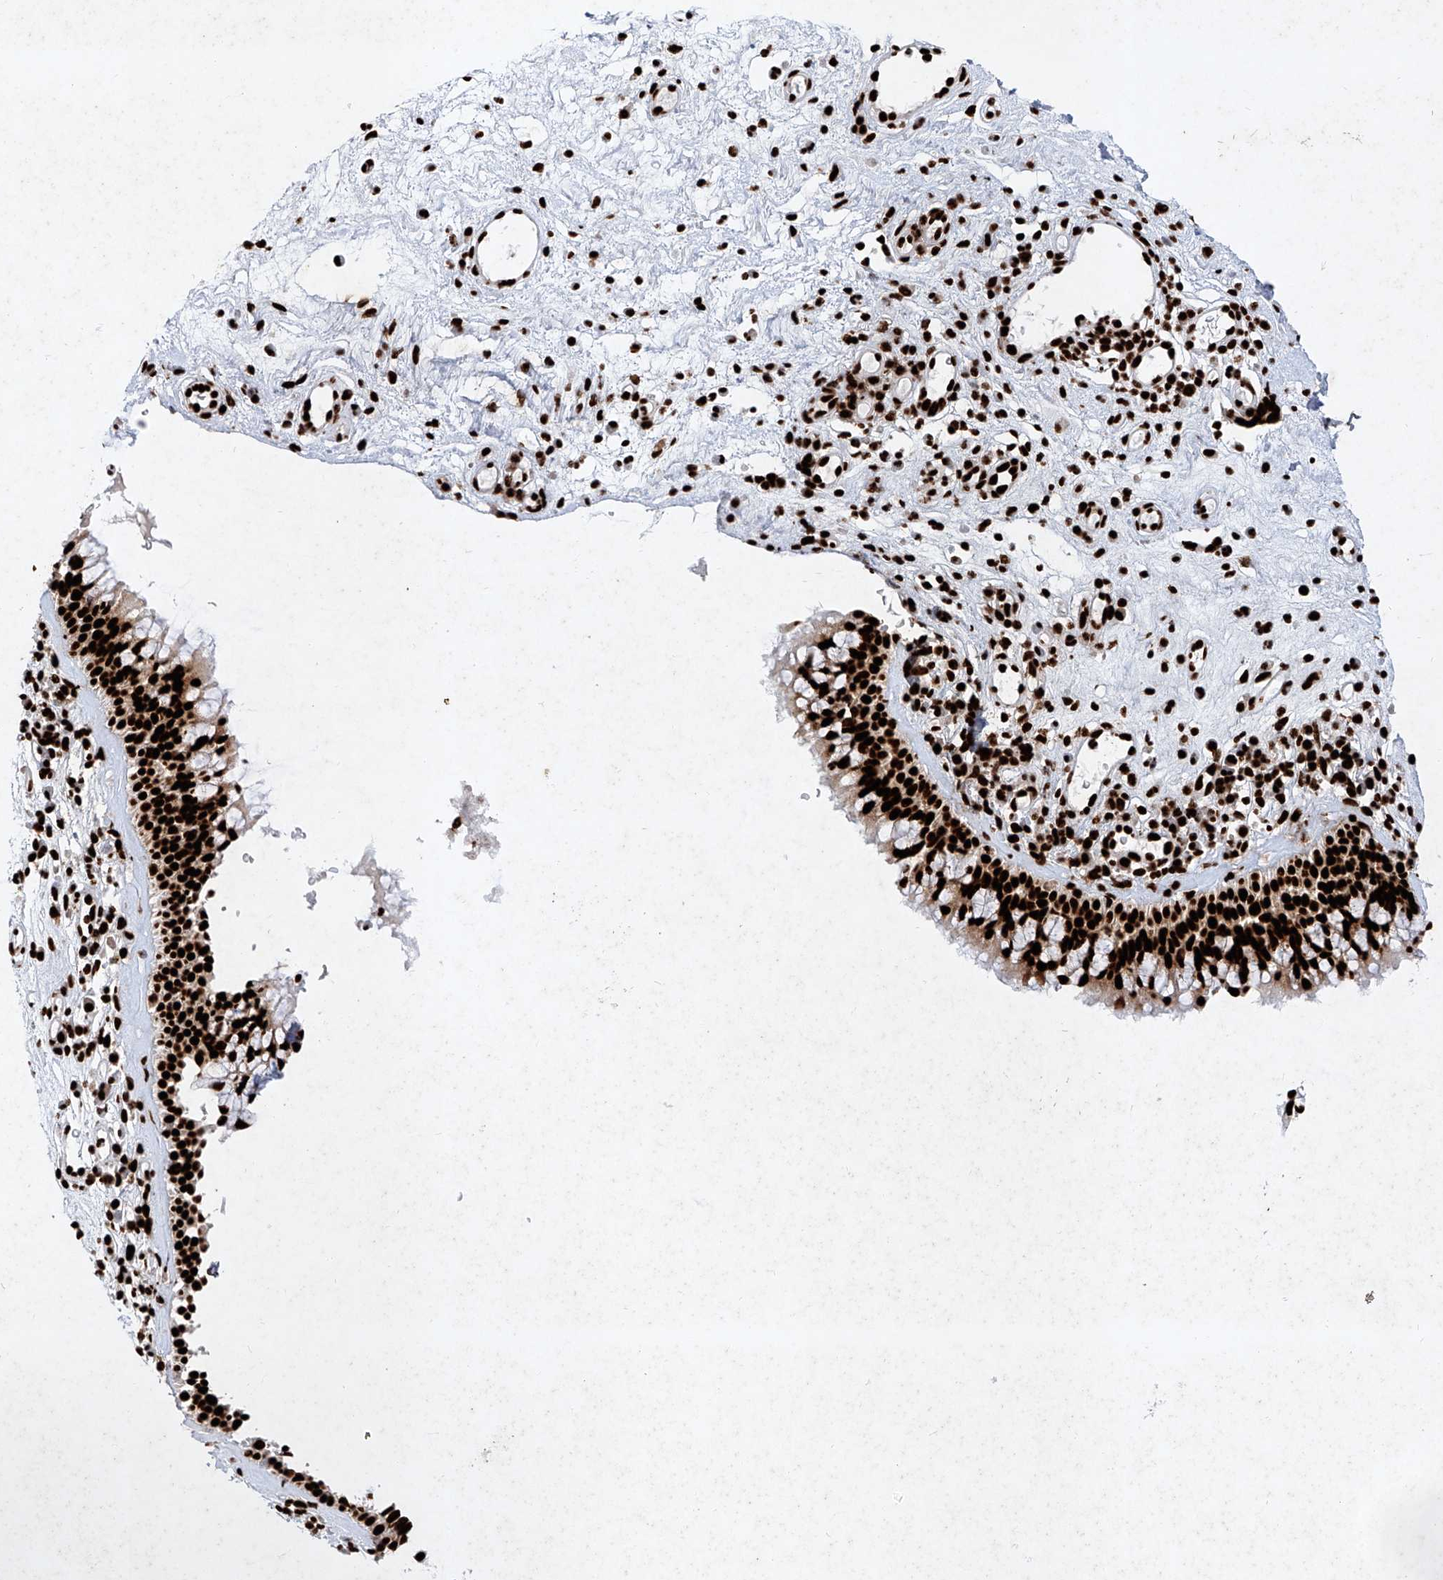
{"staining": {"intensity": "strong", "quantity": ">75%", "location": "nuclear"}, "tissue": "nasopharynx", "cell_type": "Respiratory epithelial cells", "image_type": "normal", "snomed": [{"axis": "morphology", "description": "Normal tissue, NOS"}, {"axis": "morphology", "description": "Inflammation, NOS"}, {"axis": "morphology", "description": "Malignant melanoma, Metastatic site"}, {"axis": "topography", "description": "Nasopharynx"}], "caption": "Respiratory epithelial cells demonstrate high levels of strong nuclear positivity in about >75% of cells in benign nasopharynx. (DAB IHC with brightfield microscopy, high magnification).", "gene": "SRSF6", "patient": {"sex": "male", "age": 70}}